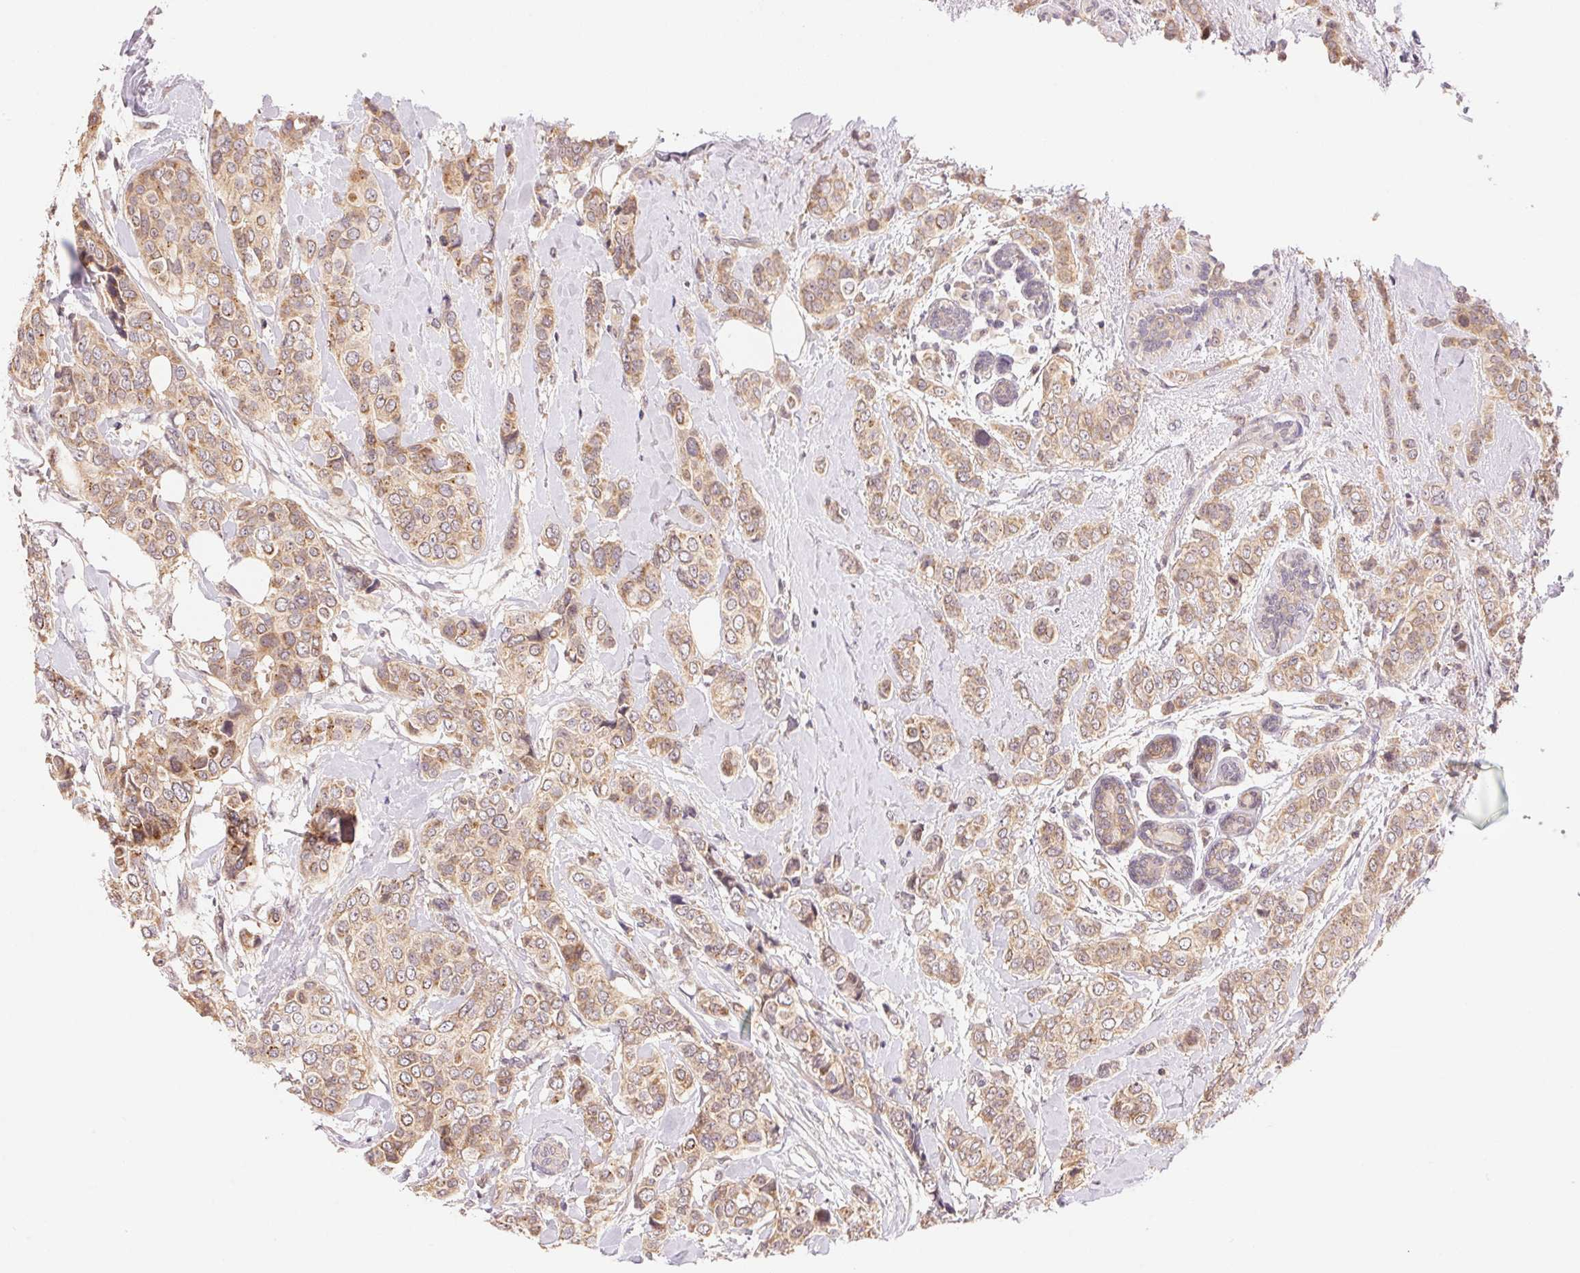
{"staining": {"intensity": "weak", "quantity": ">75%", "location": "cytoplasmic/membranous"}, "tissue": "breast cancer", "cell_type": "Tumor cells", "image_type": "cancer", "snomed": [{"axis": "morphology", "description": "Lobular carcinoma"}, {"axis": "topography", "description": "Breast"}], "caption": "Protein analysis of breast cancer (lobular carcinoma) tissue reveals weak cytoplasmic/membranous staining in approximately >75% of tumor cells.", "gene": "BNIP5", "patient": {"sex": "female", "age": 51}}